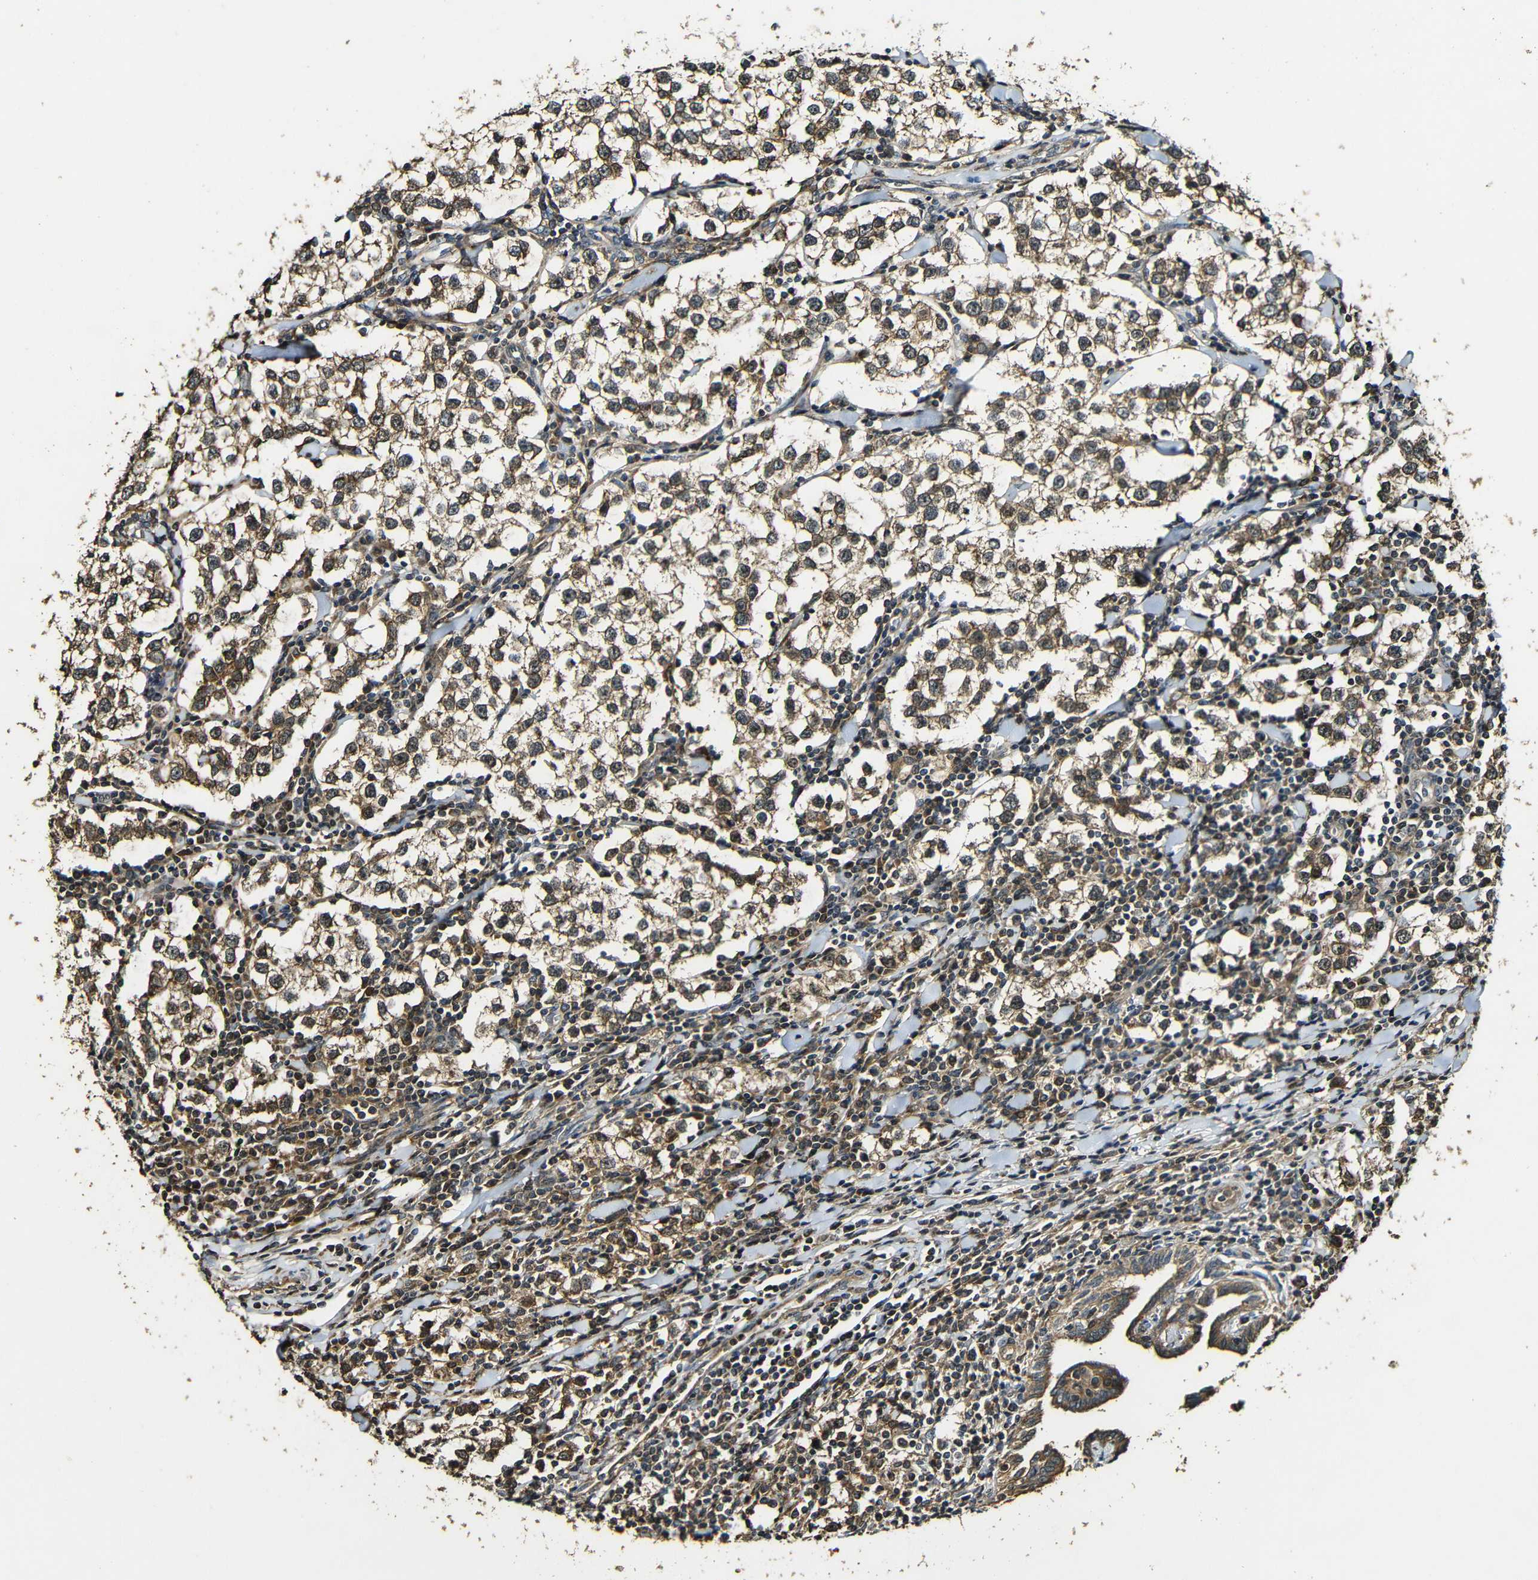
{"staining": {"intensity": "strong", "quantity": ">75%", "location": "cytoplasmic/membranous"}, "tissue": "testis cancer", "cell_type": "Tumor cells", "image_type": "cancer", "snomed": [{"axis": "morphology", "description": "Seminoma, NOS"}, {"axis": "morphology", "description": "Carcinoma, Embryonal, NOS"}, {"axis": "topography", "description": "Testis"}], "caption": "Approximately >75% of tumor cells in testis cancer (seminoma) display strong cytoplasmic/membranous protein staining as visualized by brown immunohistochemical staining.", "gene": "CASP8", "patient": {"sex": "male", "age": 36}}